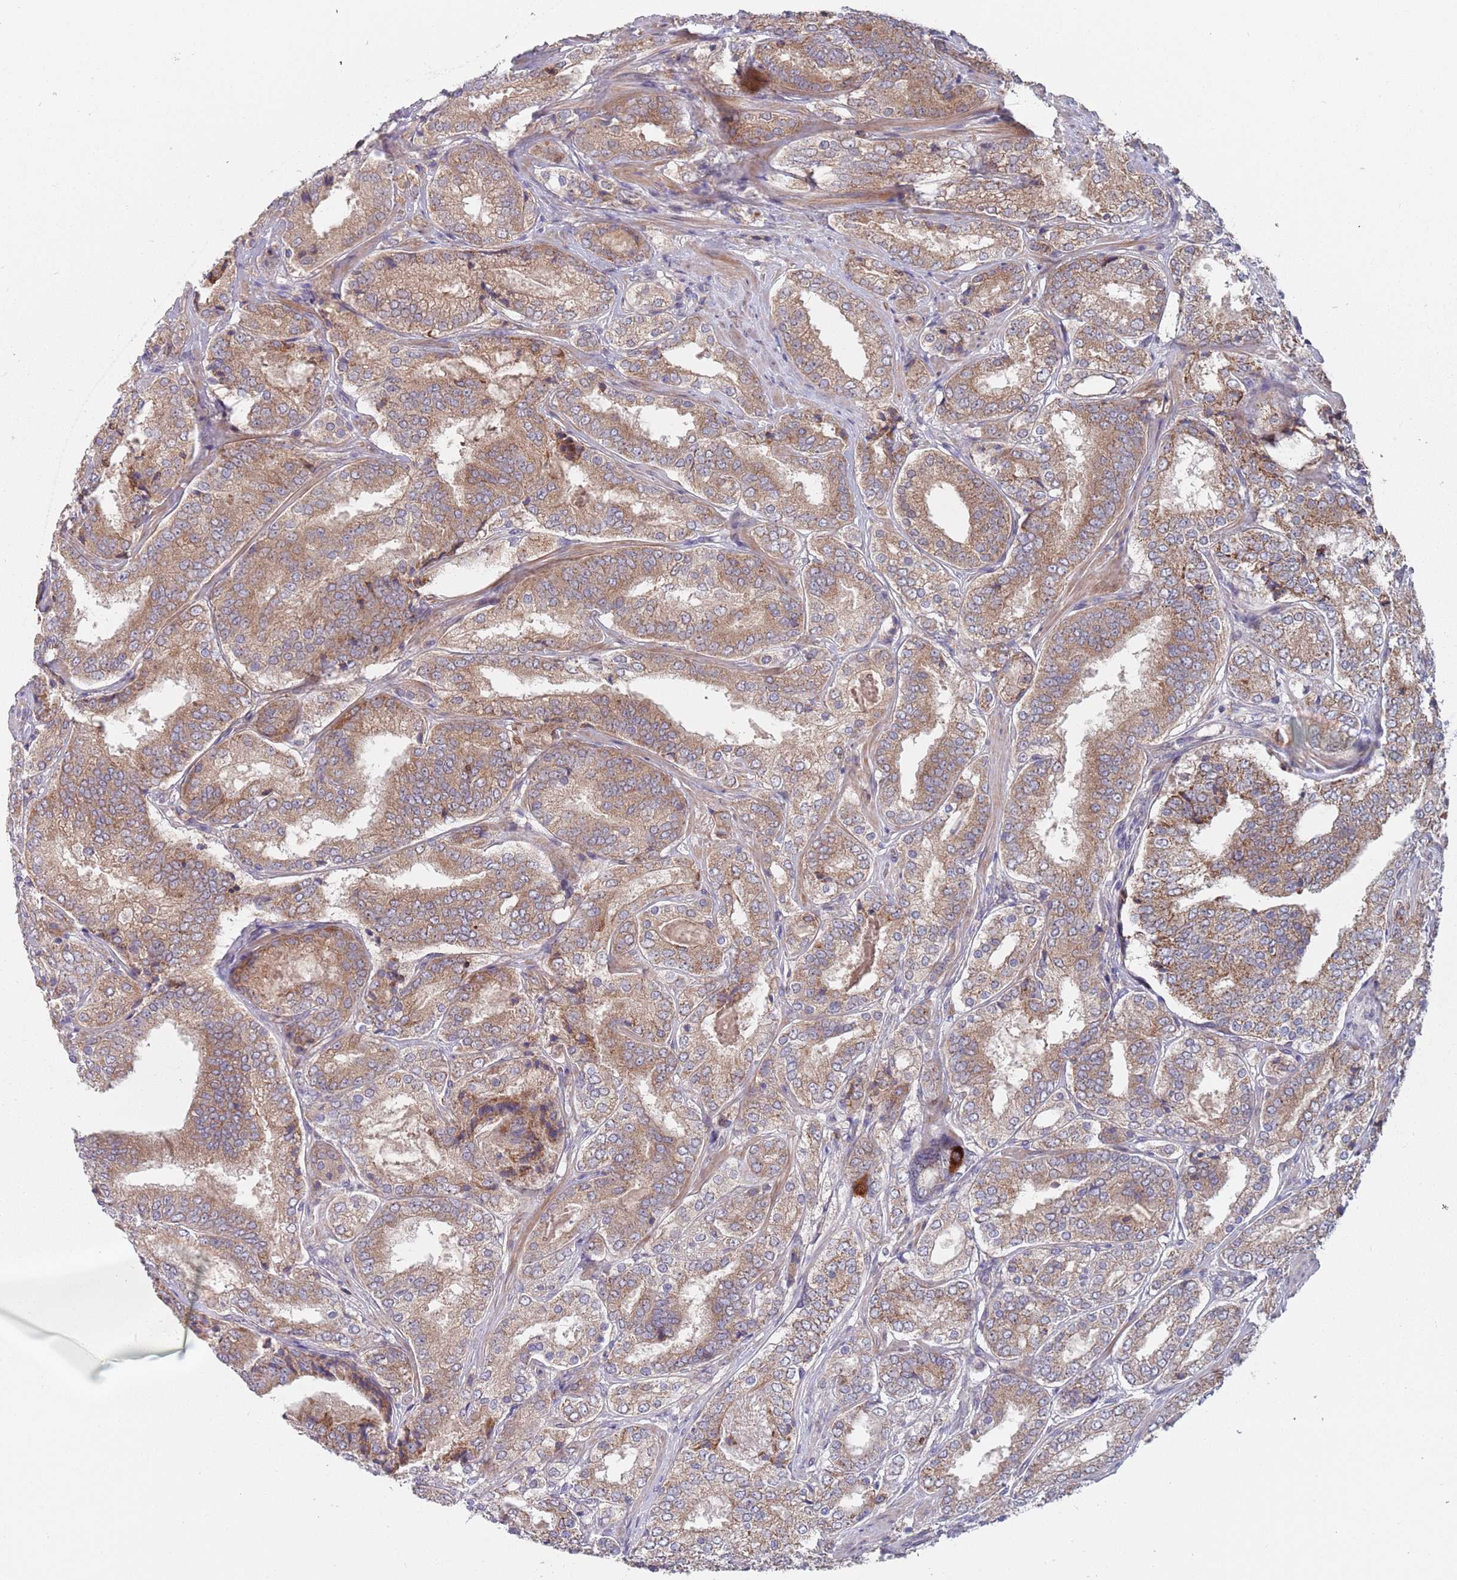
{"staining": {"intensity": "moderate", "quantity": ">75%", "location": "cytoplasmic/membranous"}, "tissue": "prostate cancer", "cell_type": "Tumor cells", "image_type": "cancer", "snomed": [{"axis": "morphology", "description": "Adenocarcinoma, High grade"}, {"axis": "topography", "description": "Prostate"}], "caption": "An image showing moderate cytoplasmic/membranous expression in about >75% of tumor cells in adenocarcinoma (high-grade) (prostate), as visualized by brown immunohistochemical staining.", "gene": "ZNF140", "patient": {"sex": "male", "age": 63}}